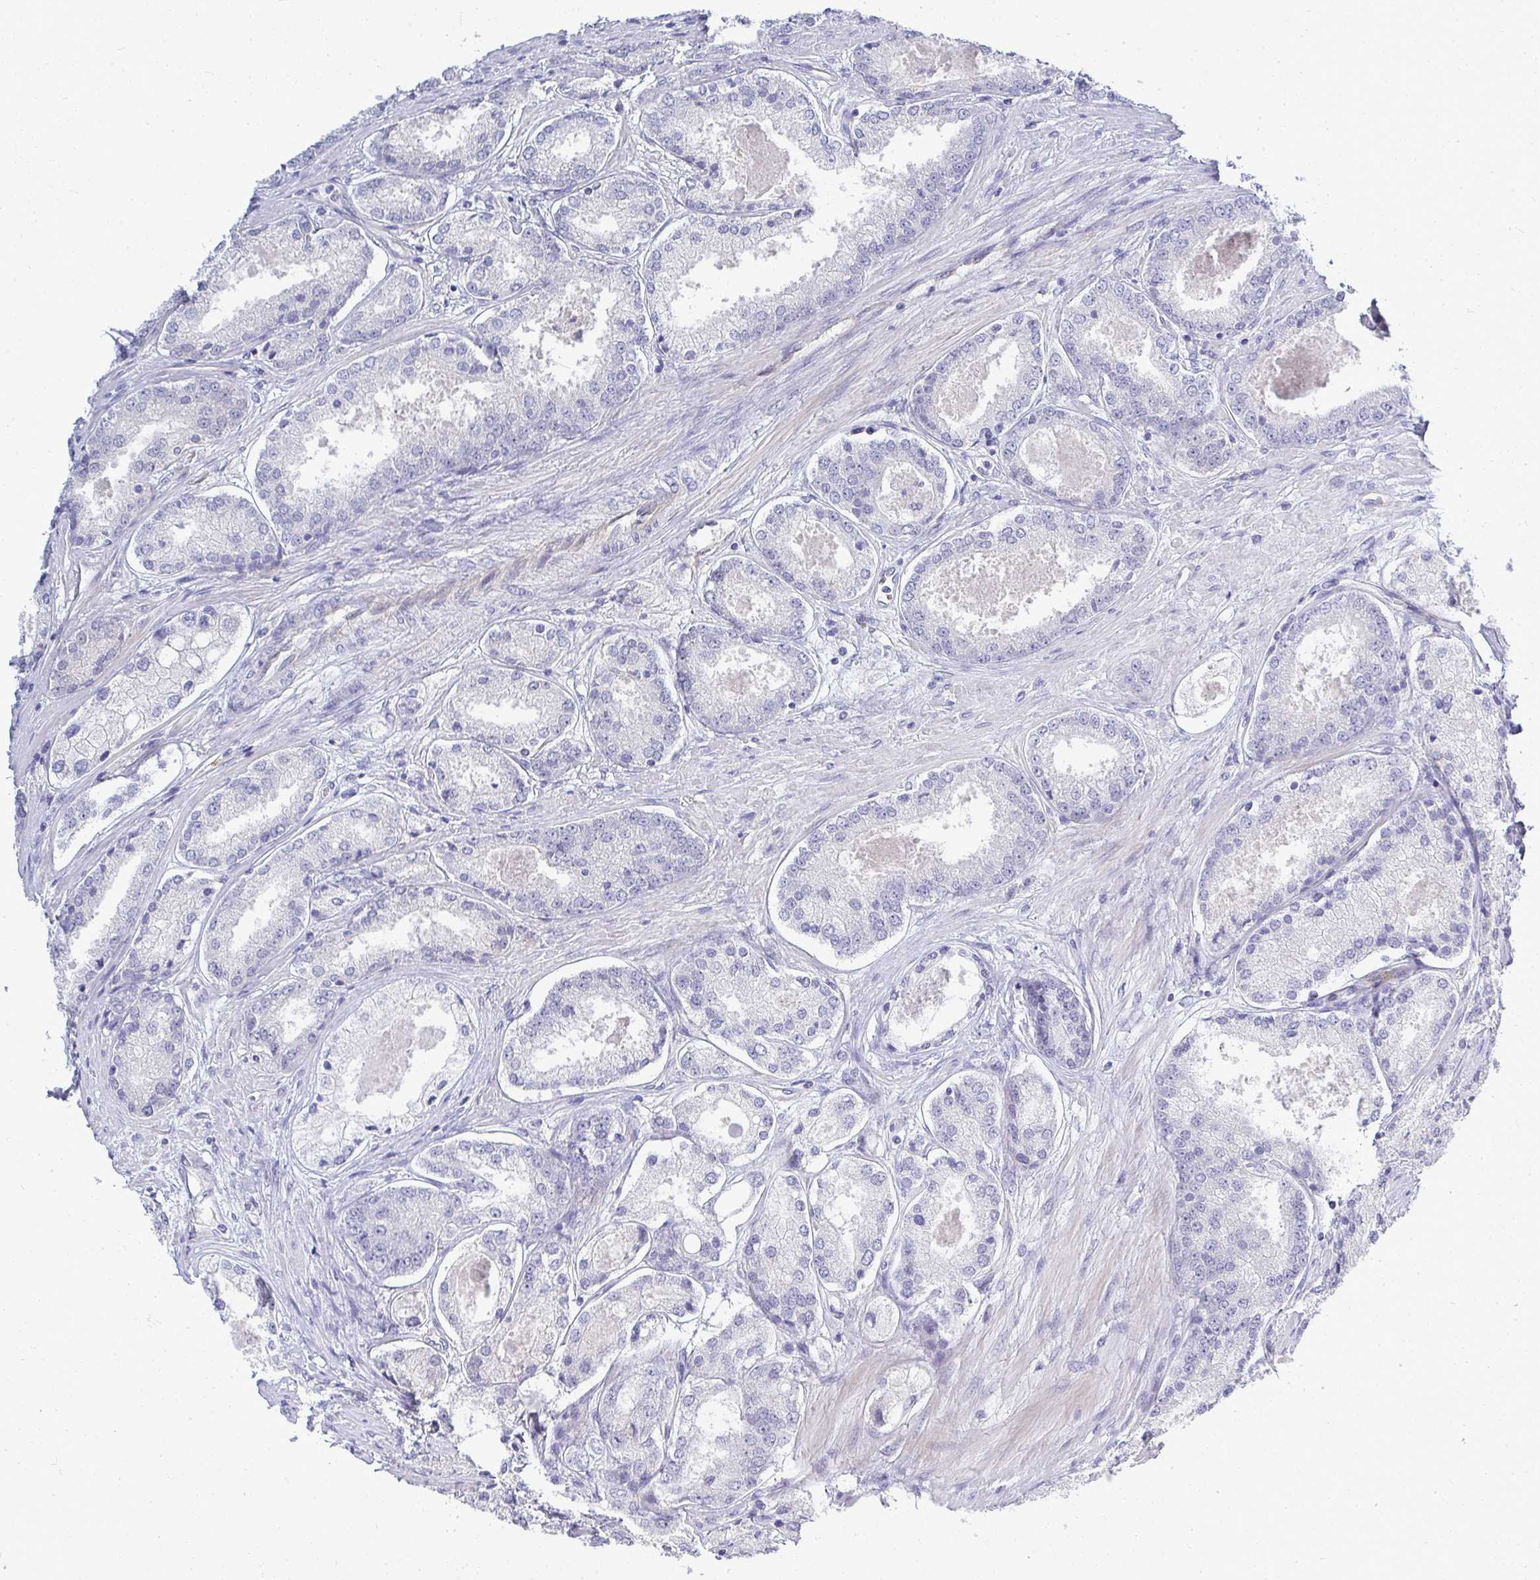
{"staining": {"intensity": "negative", "quantity": "none", "location": "none"}, "tissue": "prostate cancer", "cell_type": "Tumor cells", "image_type": "cancer", "snomed": [{"axis": "morphology", "description": "Adenocarcinoma, Low grade"}, {"axis": "topography", "description": "Prostate"}], "caption": "Micrograph shows no significant protein staining in tumor cells of prostate adenocarcinoma (low-grade).", "gene": "TMEM82", "patient": {"sex": "male", "age": 68}}